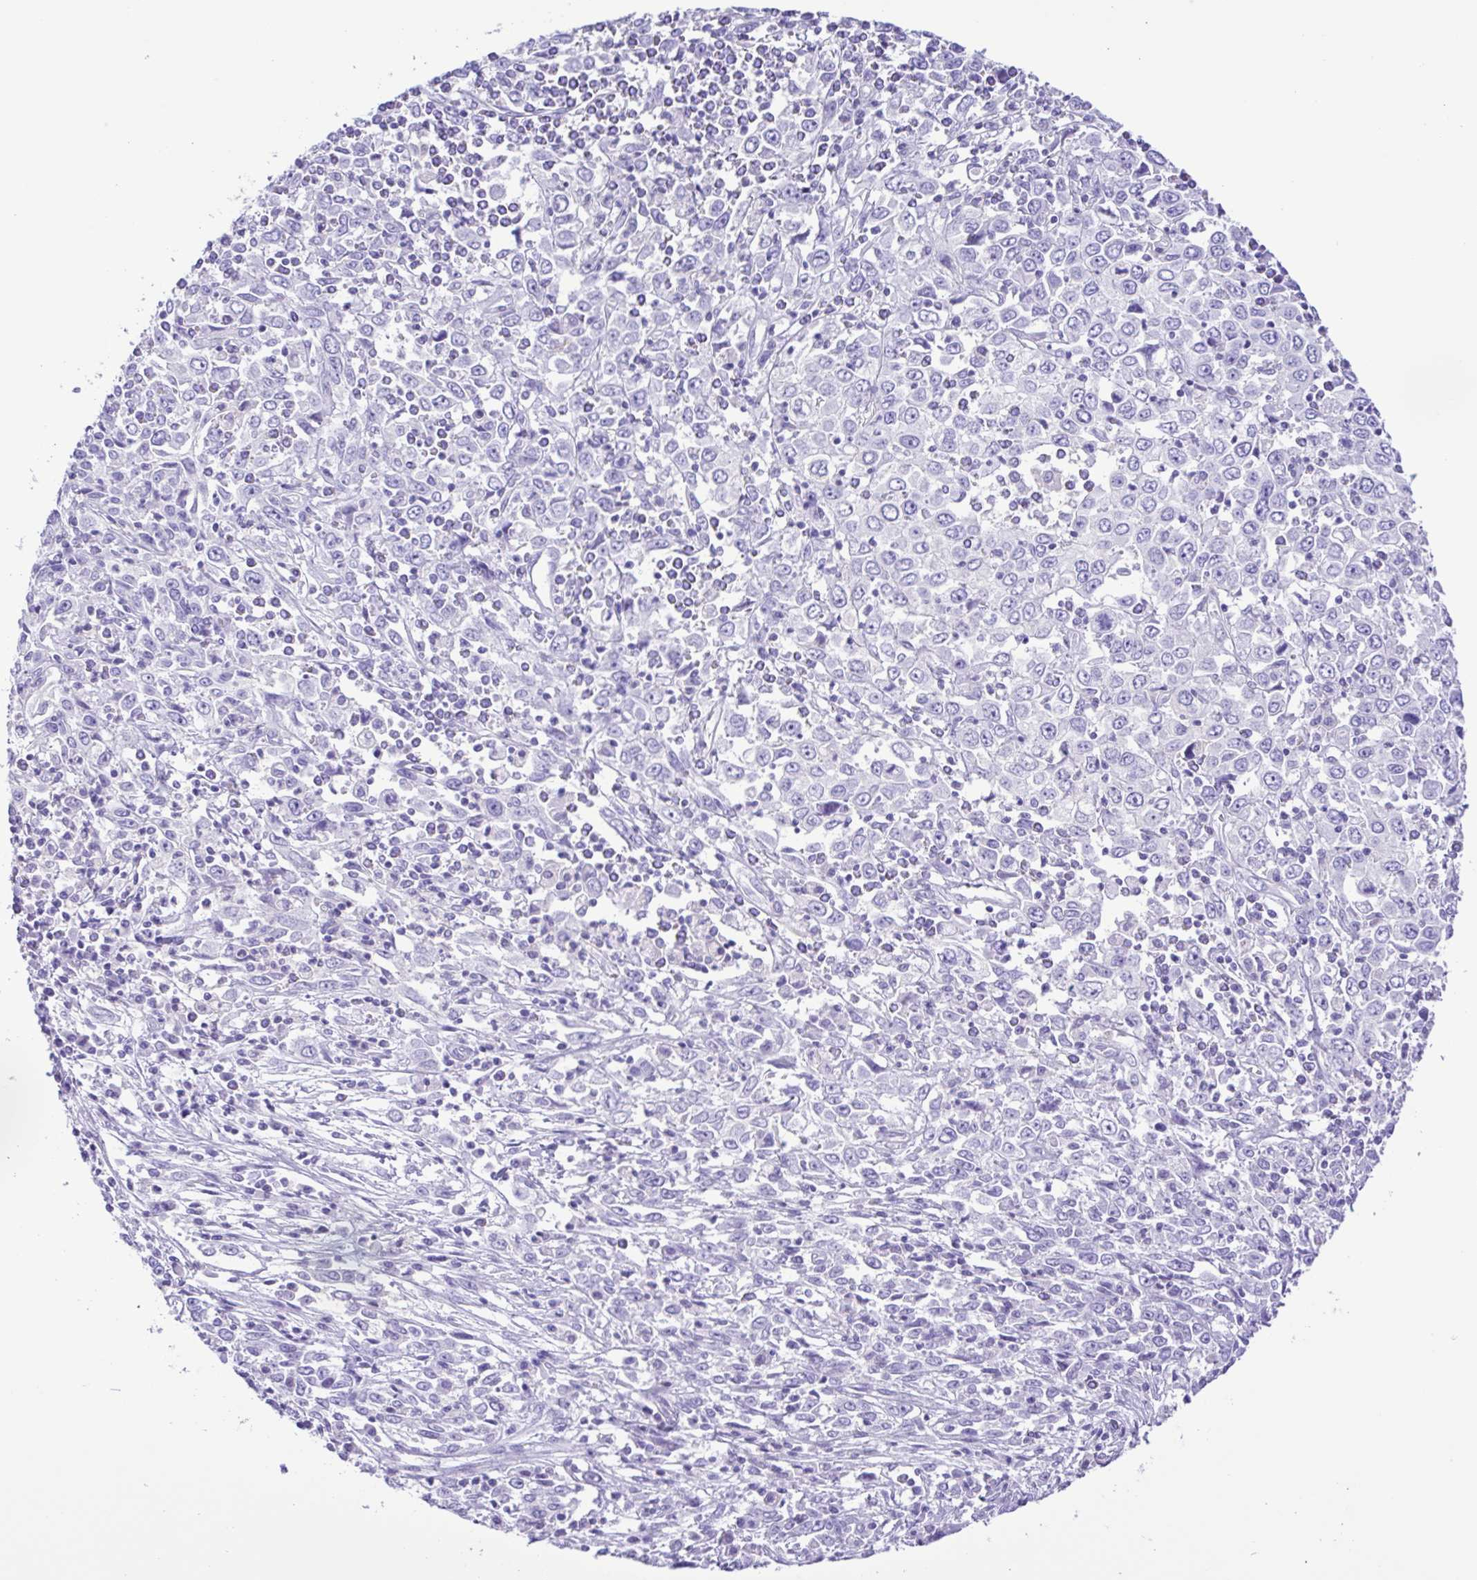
{"staining": {"intensity": "negative", "quantity": "none", "location": "none"}, "tissue": "cervical cancer", "cell_type": "Tumor cells", "image_type": "cancer", "snomed": [{"axis": "morphology", "description": "Adenocarcinoma, NOS"}, {"axis": "topography", "description": "Cervix"}], "caption": "Tumor cells are negative for brown protein staining in cervical adenocarcinoma. (DAB (3,3'-diaminobenzidine) IHC visualized using brightfield microscopy, high magnification).", "gene": "CYP17A1", "patient": {"sex": "female", "age": 40}}